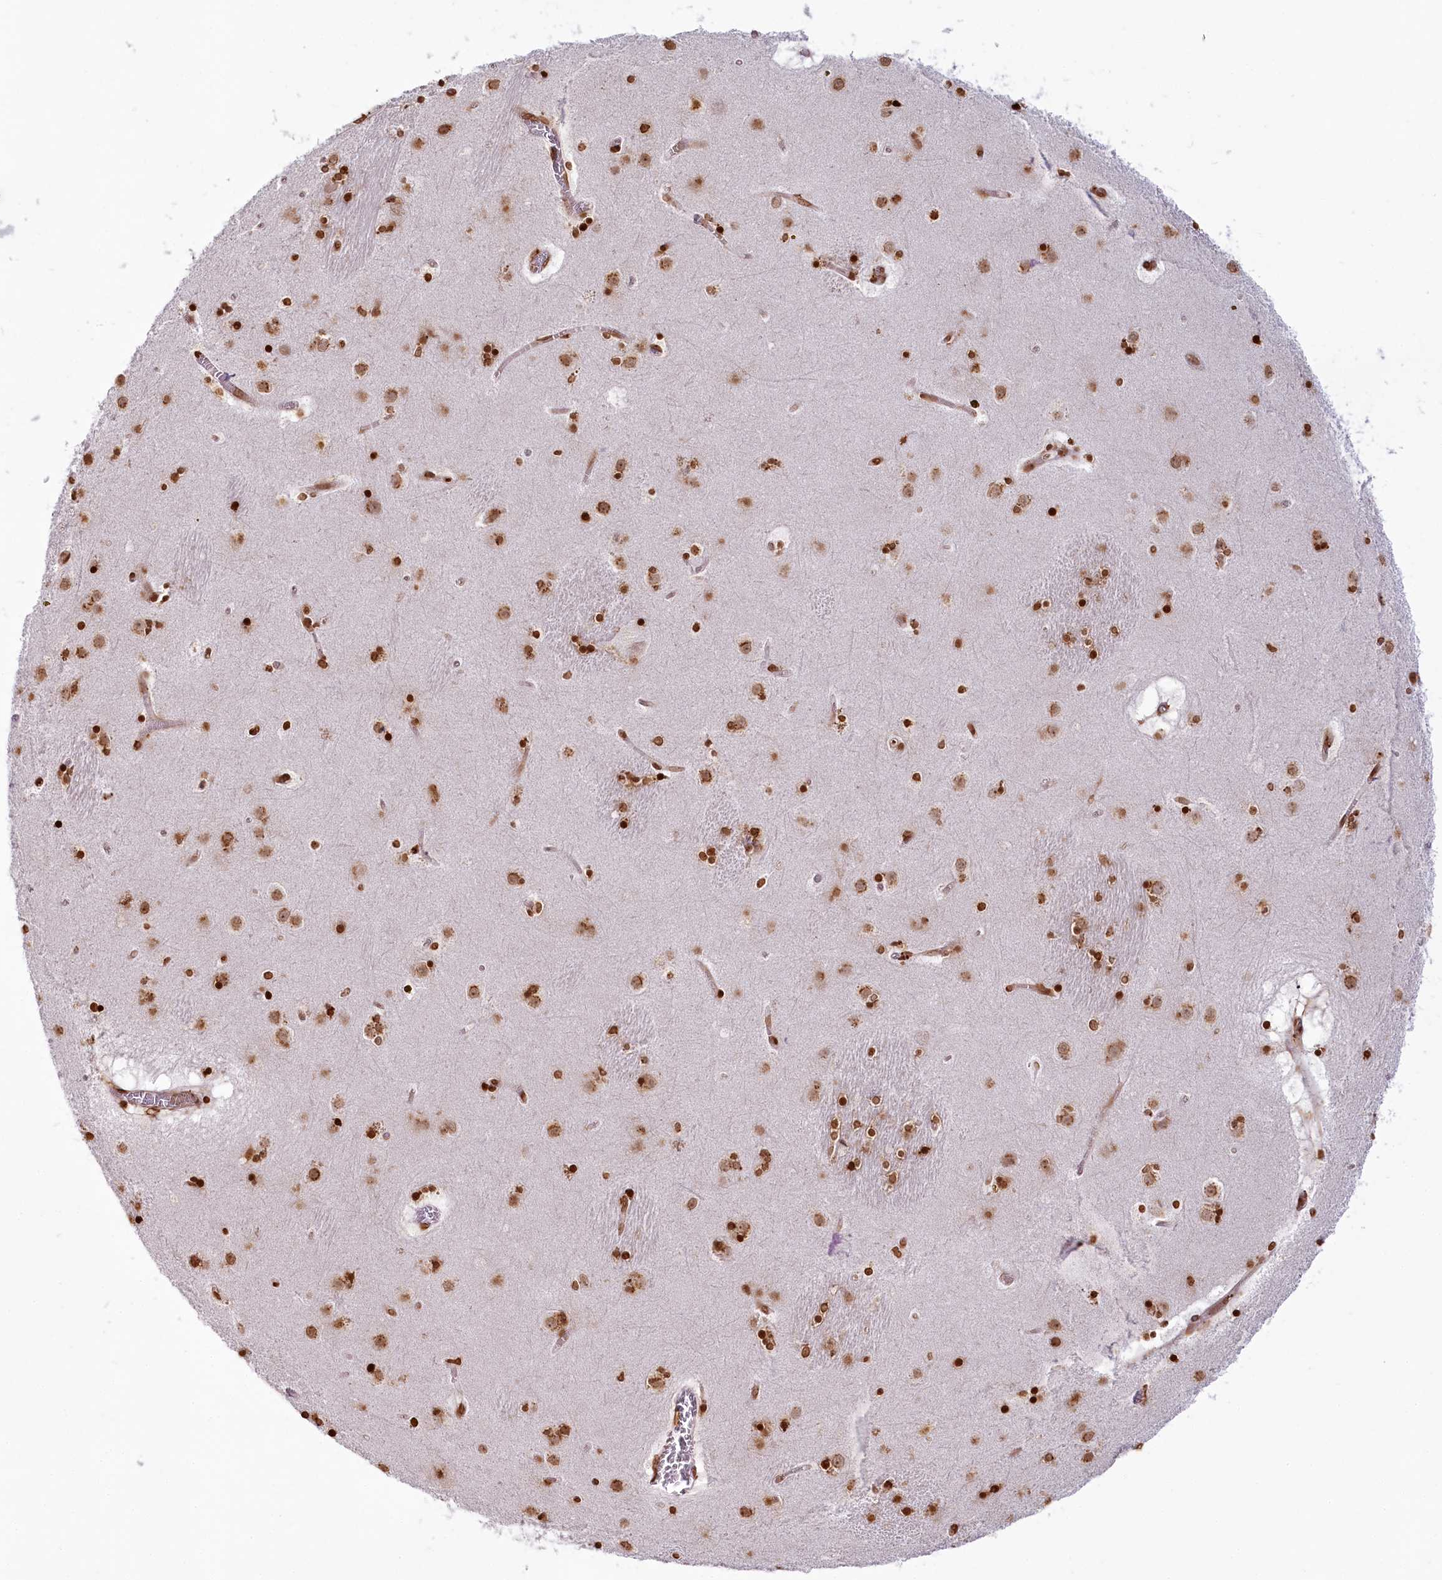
{"staining": {"intensity": "strong", "quantity": ">75%", "location": "nuclear"}, "tissue": "caudate", "cell_type": "Glial cells", "image_type": "normal", "snomed": [{"axis": "morphology", "description": "Normal tissue, NOS"}, {"axis": "topography", "description": "Lateral ventricle wall"}], "caption": "Brown immunohistochemical staining in unremarkable human caudate reveals strong nuclear expression in approximately >75% of glial cells. The staining is performed using DAB (3,3'-diaminobenzidine) brown chromogen to label protein expression. The nuclei are counter-stained blue using hematoxylin.", "gene": "FAM13A", "patient": {"sex": "male", "age": 70}}